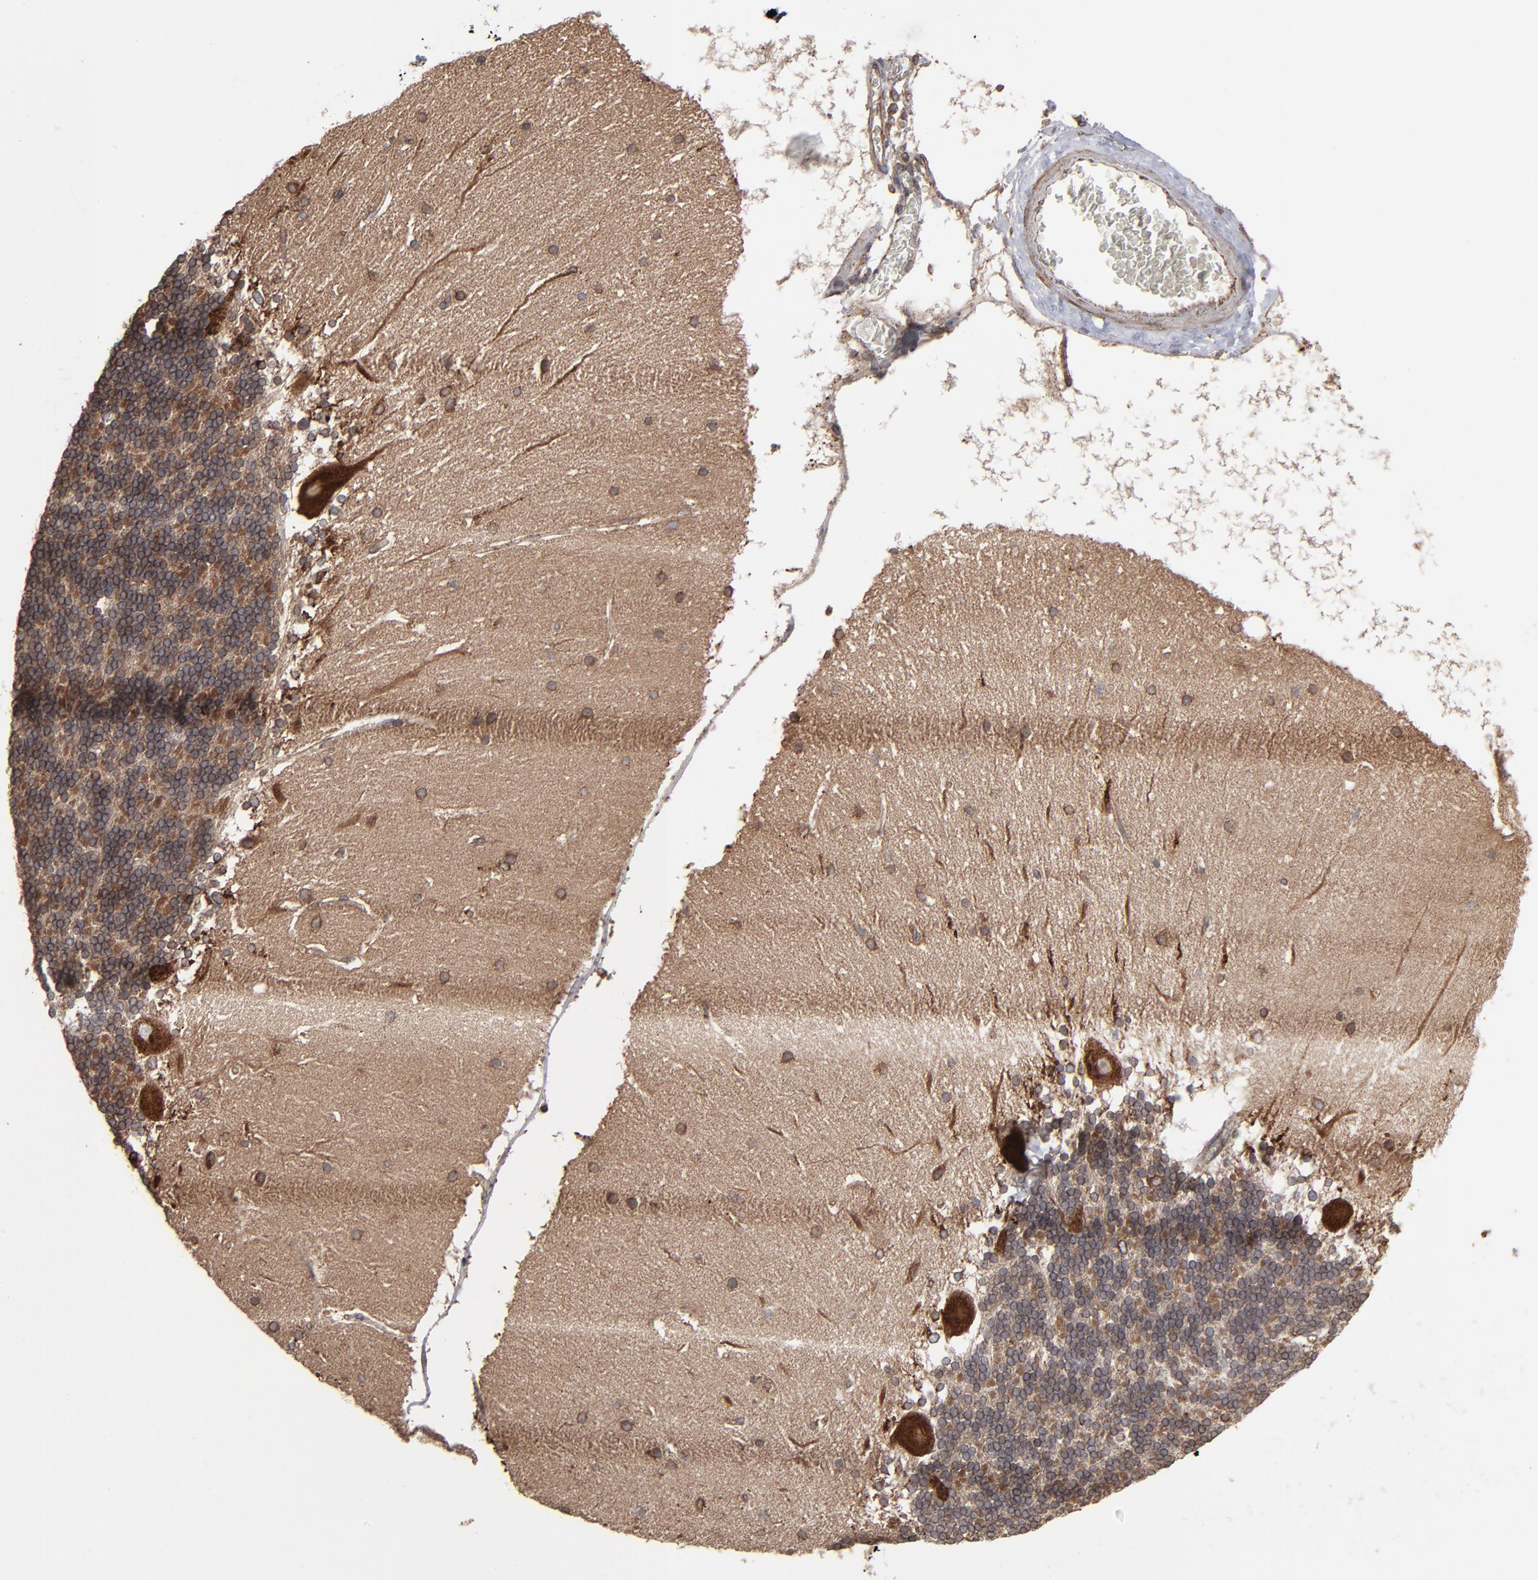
{"staining": {"intensity": "moderate", "quantity": ">75%", "location": "cytoplasmic/membranous"}, "tissue": "cerebellum", "cell_type": "Cells in granular layer", "image_type": "normal", "snomed": [{"axis": "morphology", "description": "Normal tissue, NOS"}, {"axis": "topography", "description": "Cerebellum"}], "caption": "Immunohistochemical staining of unremarkable cerebellum shows medium levels of moderate cytoplasmic/membranous staining in approximately >75% of cells in granular layer.", "gene": "CNIH1", "patient": {"sex": "female", "age": 19}}